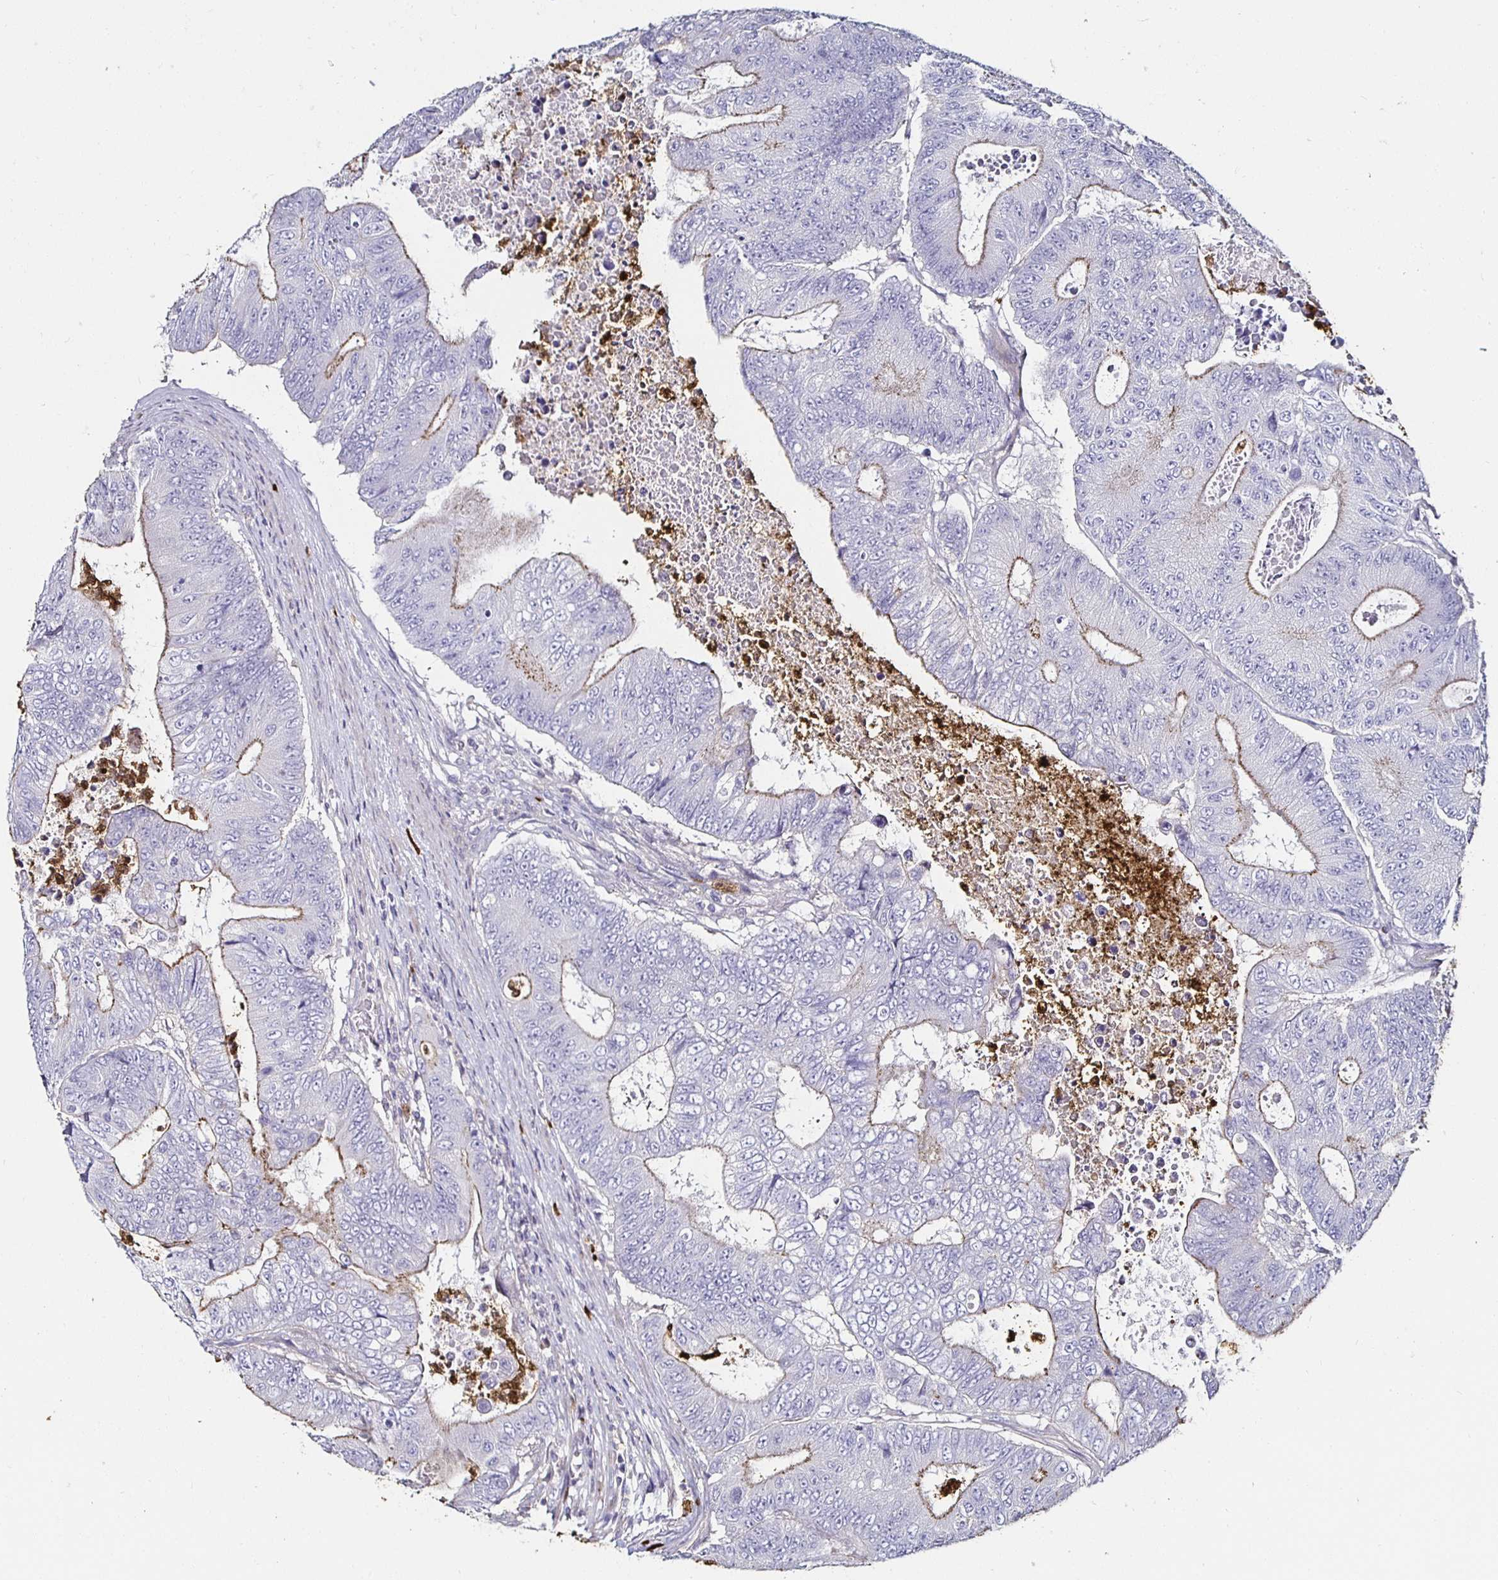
{"staining": {"intensity": "weak", "quantity": "25%-75%", "location": "cytoplasmic/membranous"}, "tissue": "colorectal cancer", "cell_type": "Tumor cells", "image_type": "cancer", "snomed": [{"axis": "morphology", "description": "Adenocarcinoma, NOS"}, {"axis": "topography", "description": "Colon"}], "caption": "Immunohistochemistry of adenocarcinoma (colorectal) displays low levels of weak cytoplasmic/membranous expression in approximately 25%-75% of tumor cells.", "gene": "TLR4", "patient": {"sex": "female", "age": 48}}